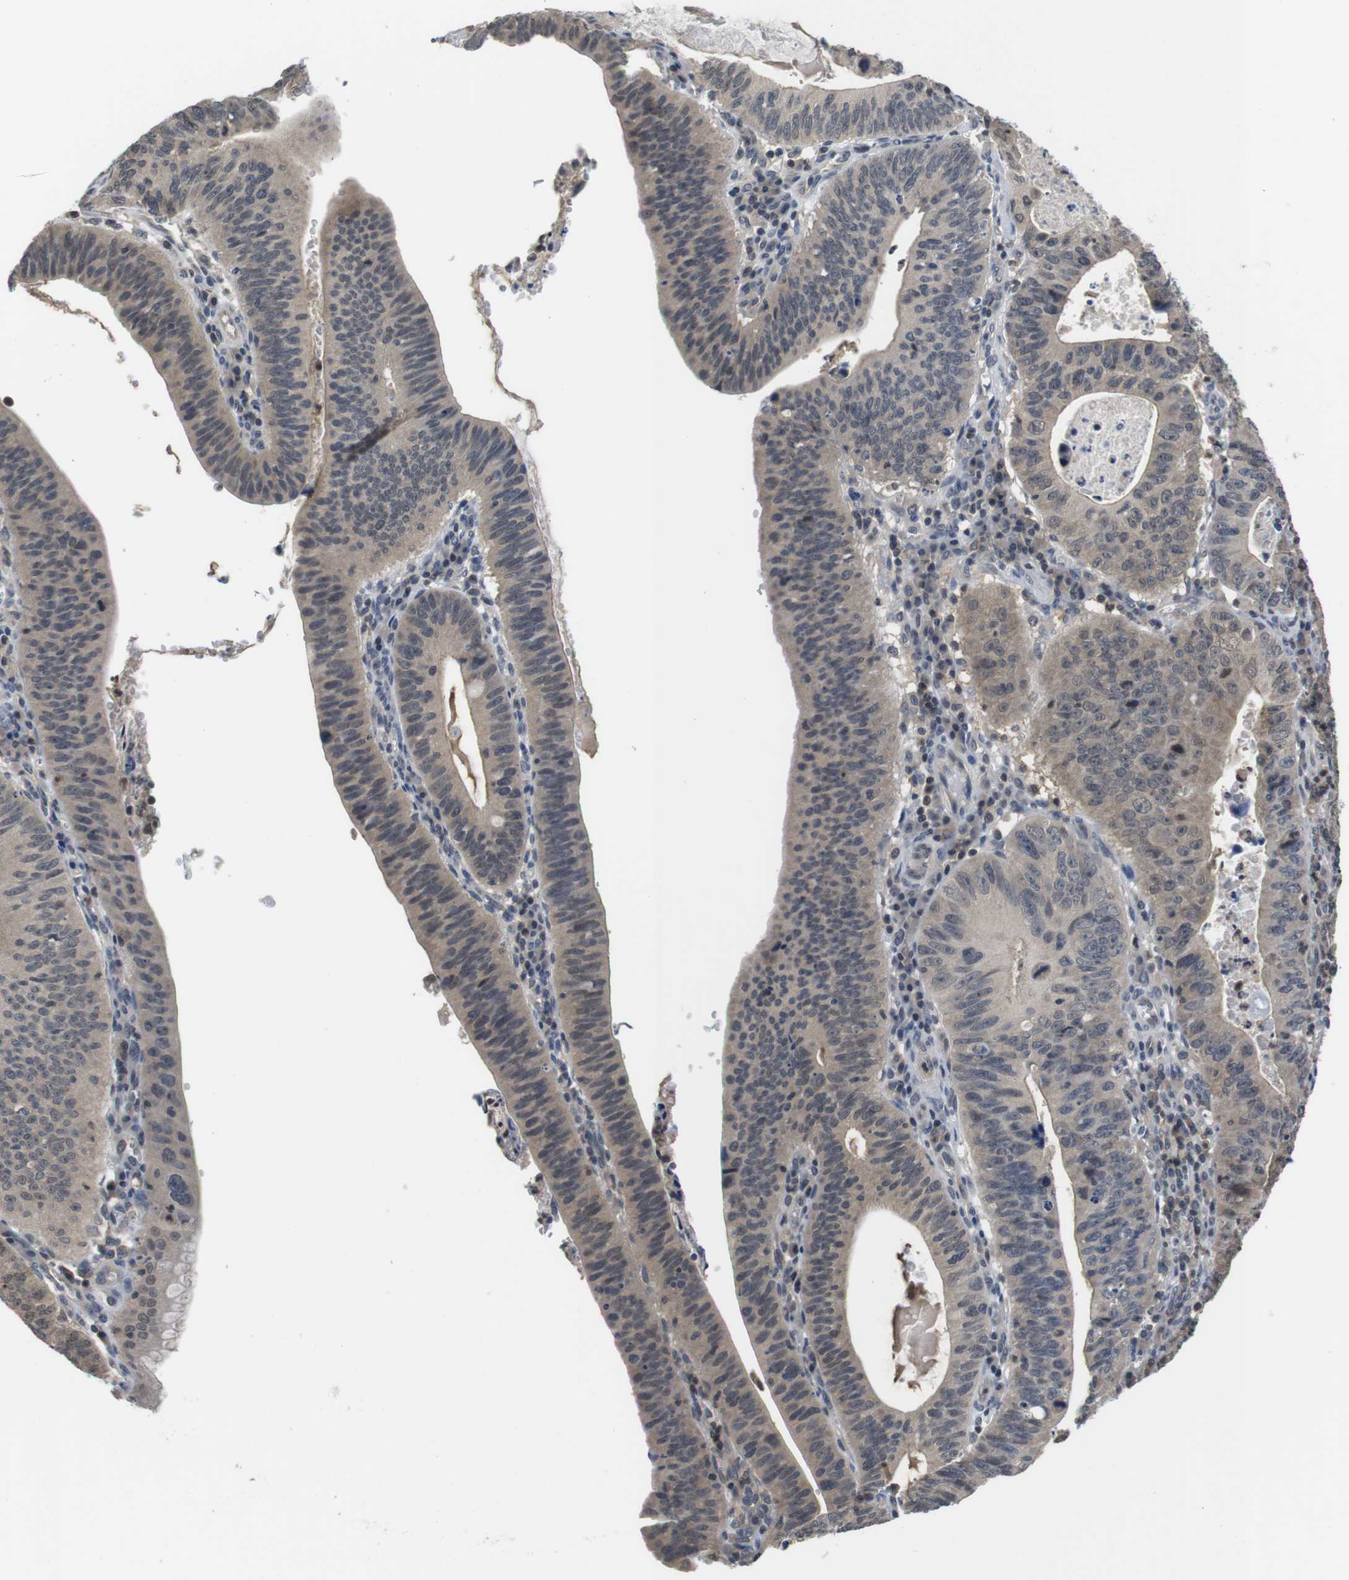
{"staining": {"intensity": "weak", "quantity": "25%-75%", "location": "cytoplasmic/membranous"}, "tissue": "stomach cancer", "cell_type": "Tumor cells", "image_type": "cancer", "snomed": [{"axis": "morphology", "description": "Adenocarcinoma, NOS"}, {"axis": "topography", "description": "Stomach"}], "caption": "Weak cytoplasmic/membranous expression for a protein is appreciated in about 25%-75% of tumor cells of stomach cancer using immunohistochemistry.", "gene": "FADD", "patient": {"sex": "male", "age": 59}}